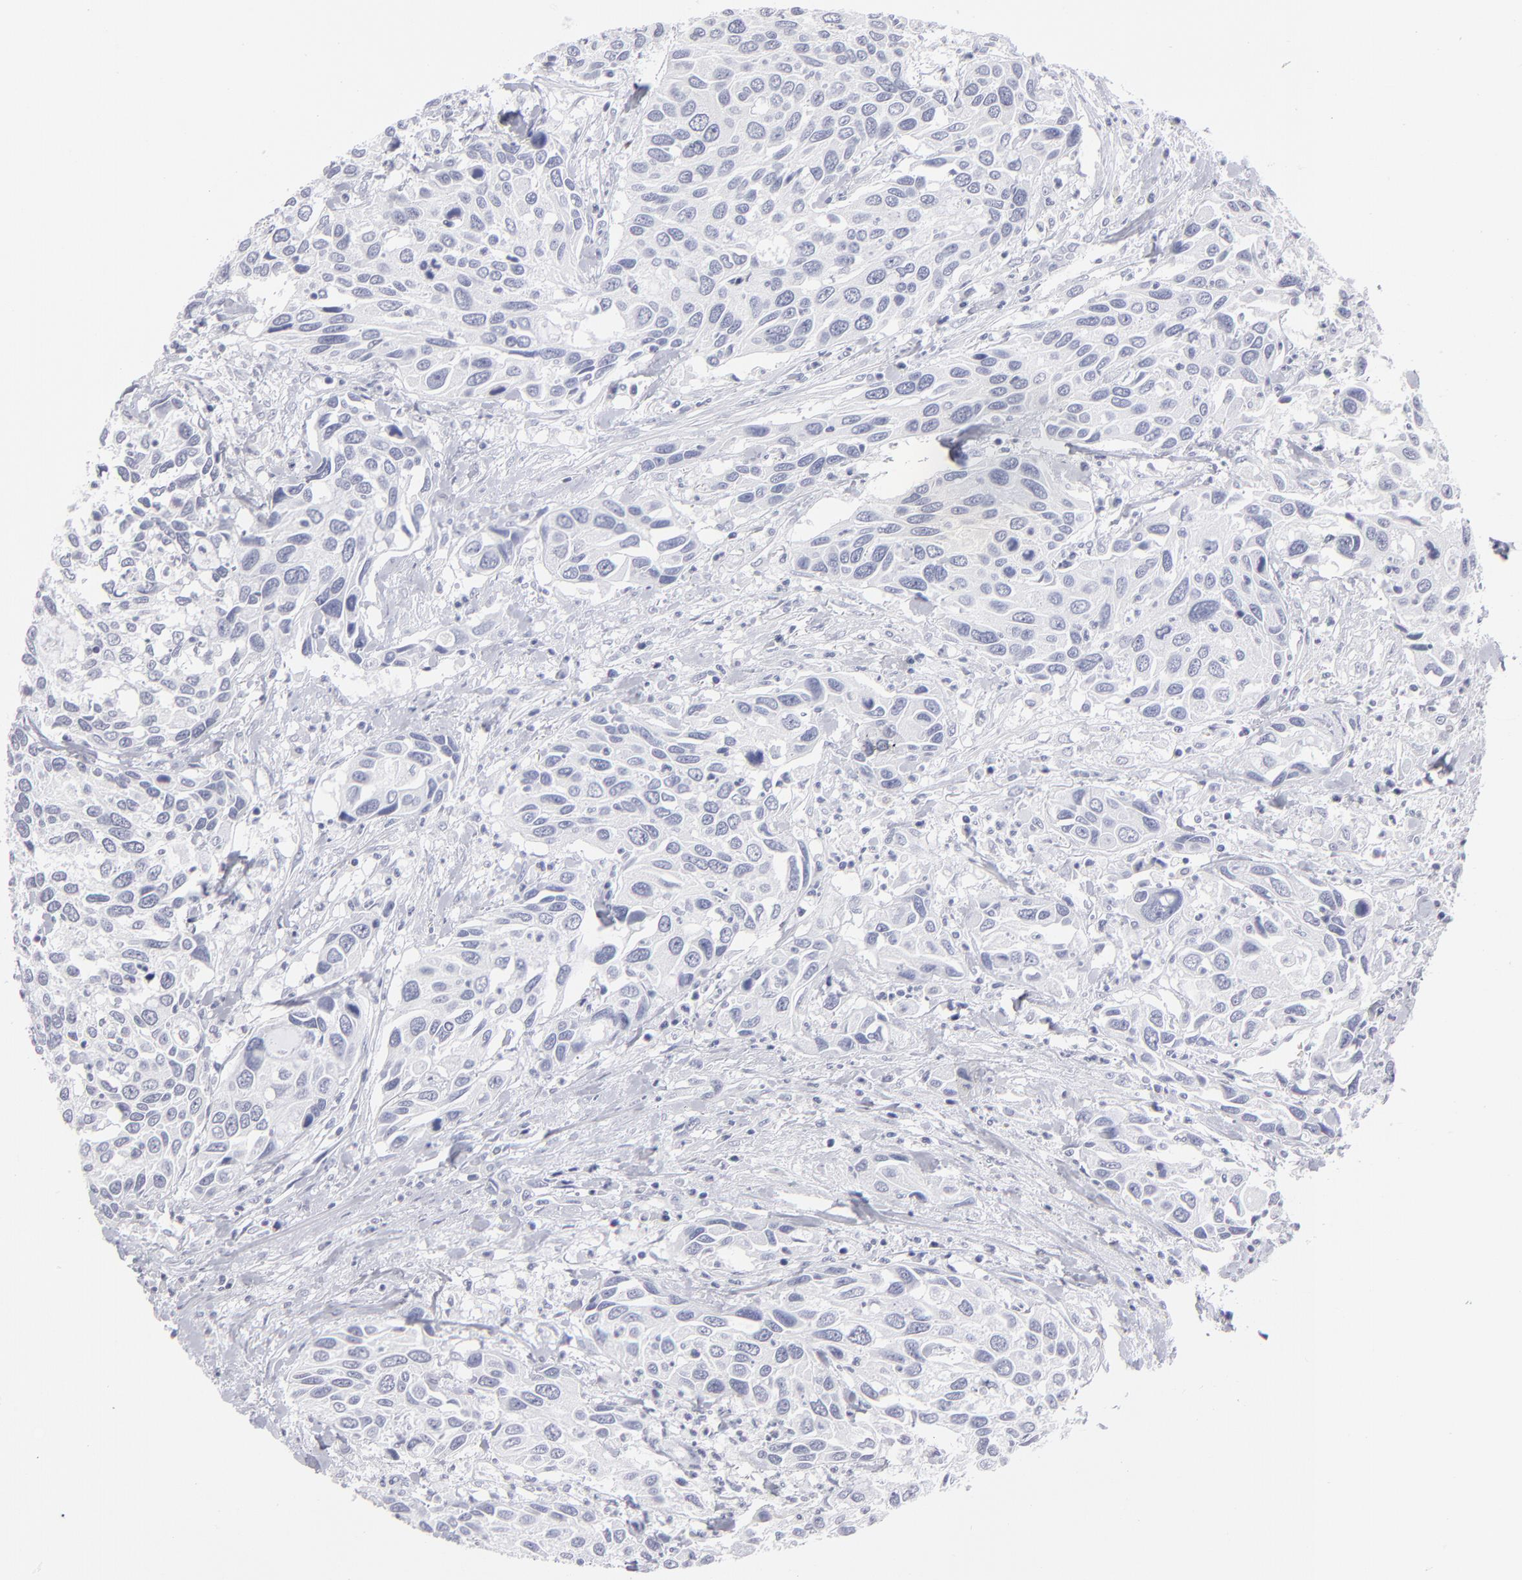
{"staining": {"intensity": "negative", "quantity": "none", "location": "none"}, "tissue": "urothelial cancer", "cell_type": "Tumor cells", "image_type": "cancer", "snomed": [{"axis": "morphology", "description": "Urothelial carcinoma, High grade"}, {"axis": "topography", "description": "Urinary bladder"}], "caption": "High magnification brightfield microscopy of high-grade urothelial carcinoma stained with DAB (brown) and counterstained with hematoxylin (blue): tumor cells show no significant positivity. (DAB (3,3'-diaminobenzidine) IHC with hematoxylin counter stain).", "gene": "CADM3", "patient": {"sex": "male", "age": 66}}